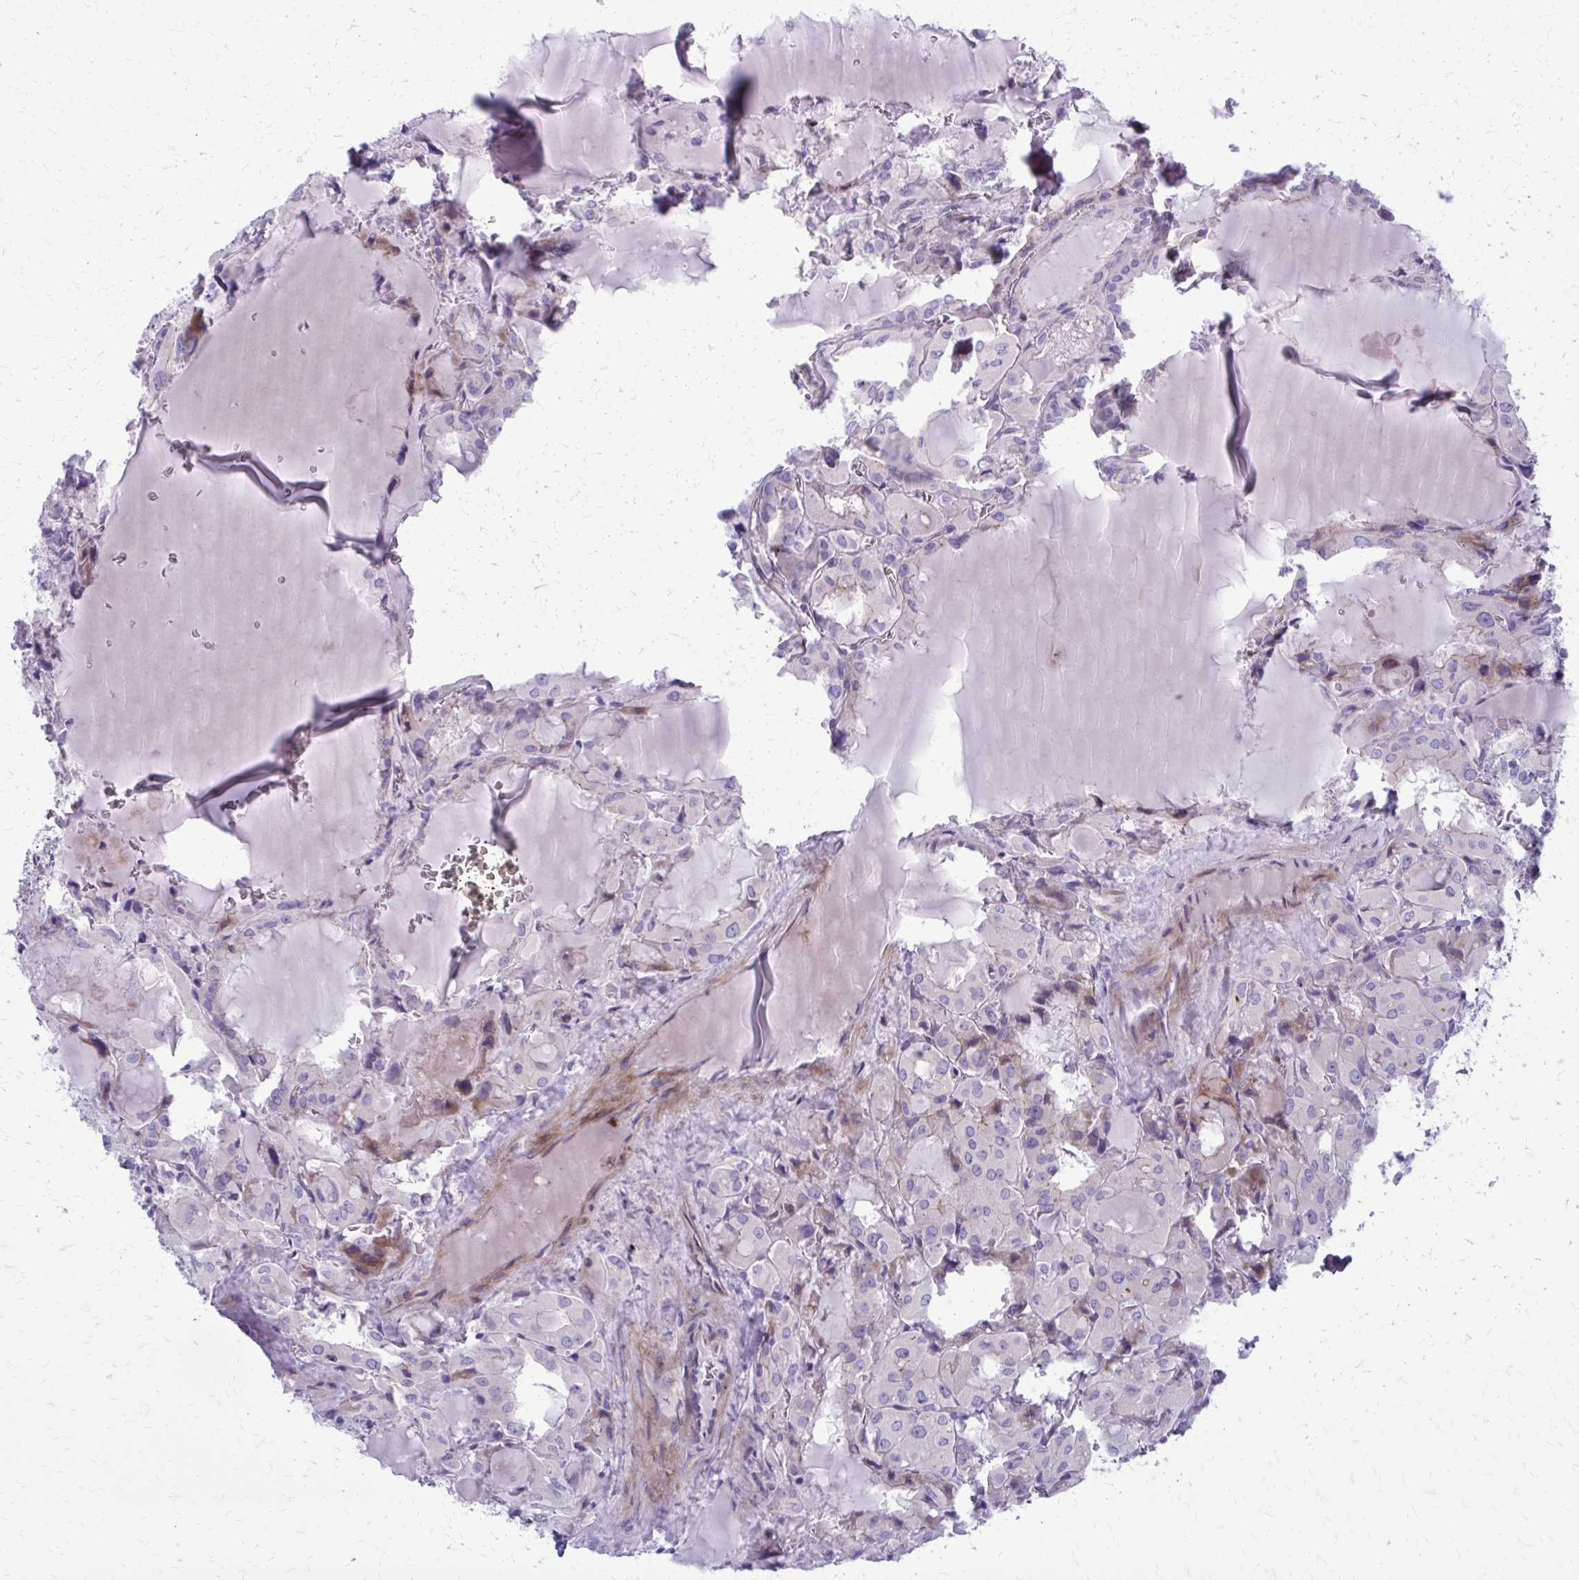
{"staining": {"intensity": "weak", "quantity": "<25%", "location": "cytoplasmic/membranous"}, "tissue": "thyroid cancer", "cell_type": "Tumor cells", "image_type": "cancer", "snomed": [{"axis": "morphology", "description": "Papillary adenocarcinoma, NOS"}, {"axis": "topography", "description": "Thyroid gland"}], "caption": "Tumor cells are negative for protein expression in human thyroid cancer. (DAB immunohistochemistry, high magnification).", "gene": "PEDS1", "patient": {"sex": "male", "age": 87}}